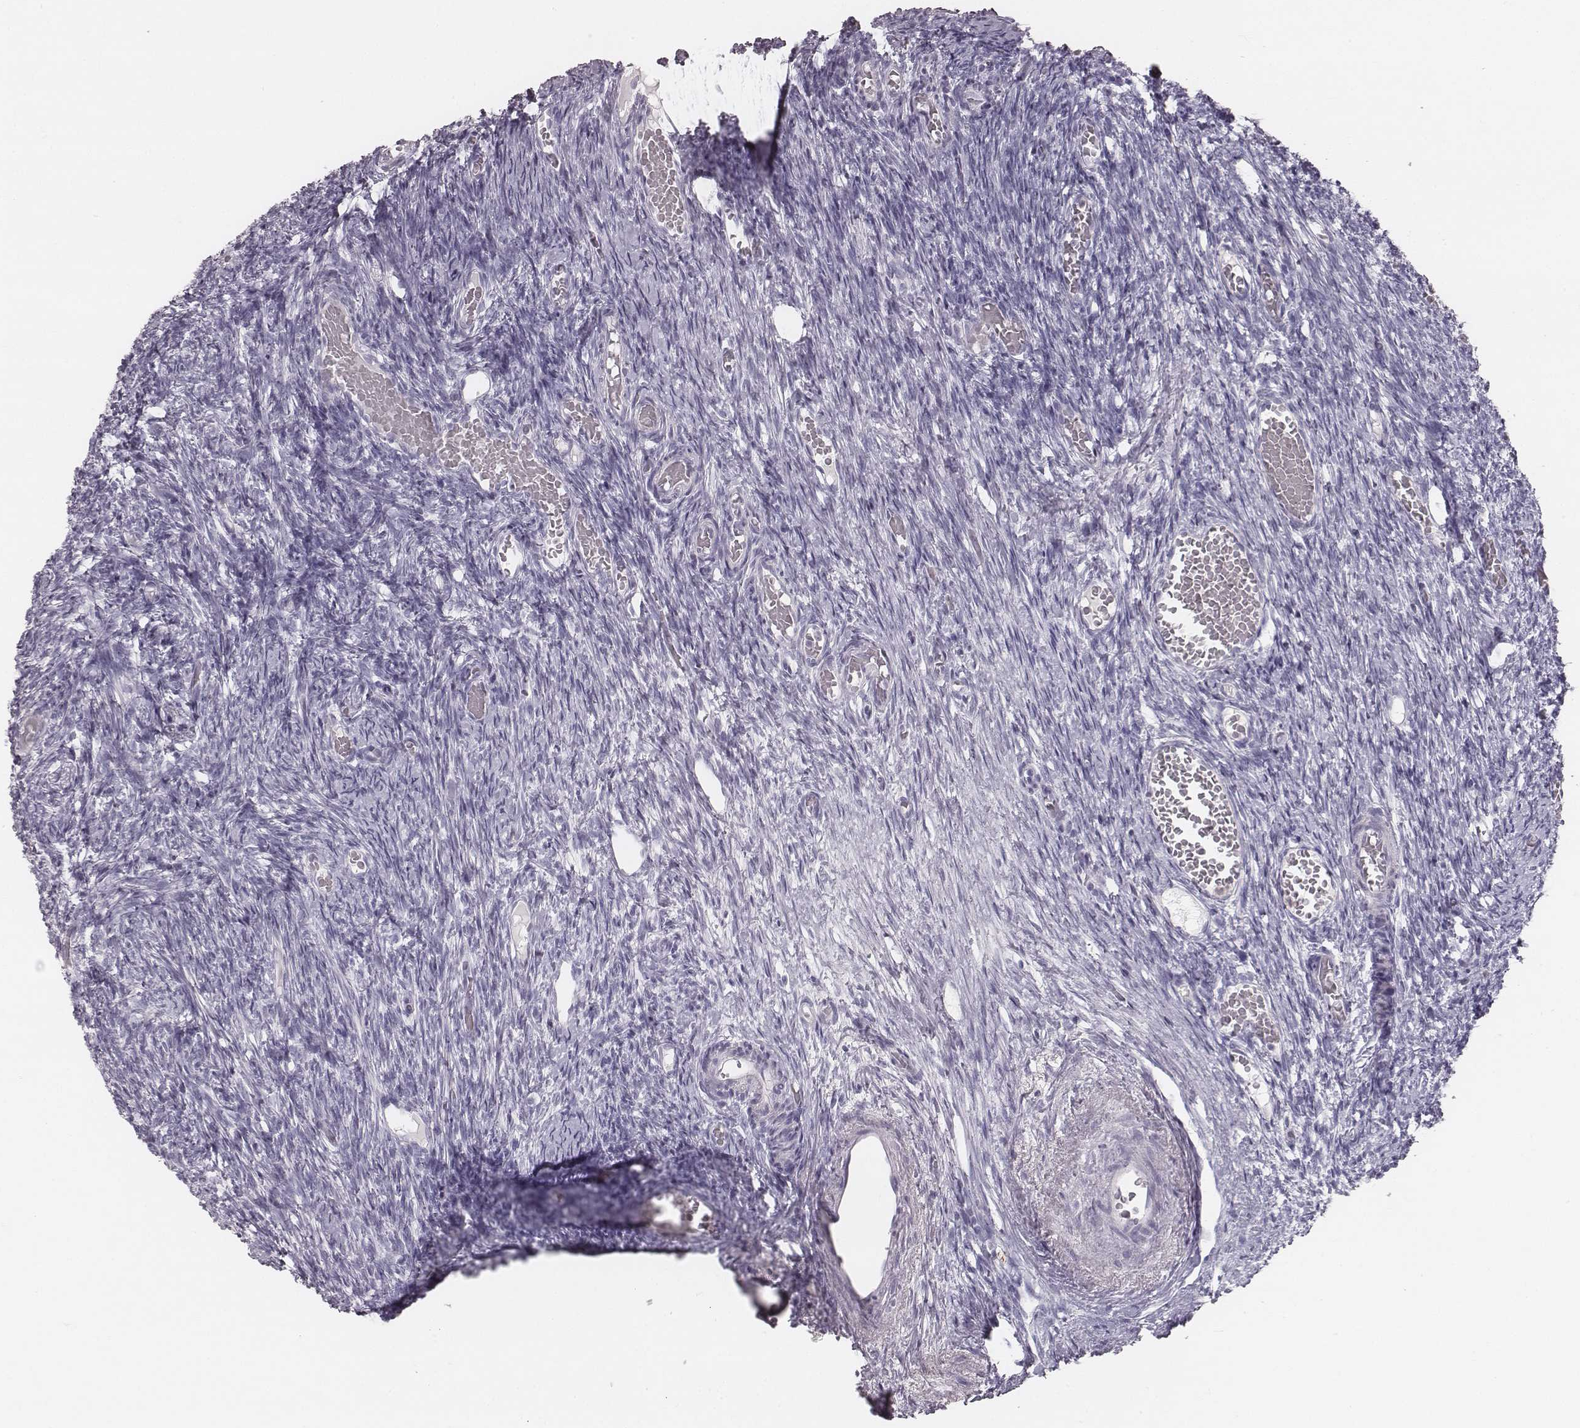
{"staining": {"intensity": "negative", "quantity": "none", "location": "none"}, "tissue": "ovary", "cell_type": "Follicle cells", "image_type": "normal", "snomed": [{"axis": "morphology", "description": "Normal tissue, NOS"}, {"axis": "topography", "description": "Ovary"}], "caption": "An IHC micrograph of benign ovary is shown. There is no staining in follicle cells of ovary.", "gene": "ENSG00000285837", "patient": {"sex": "female", "age": 39}}